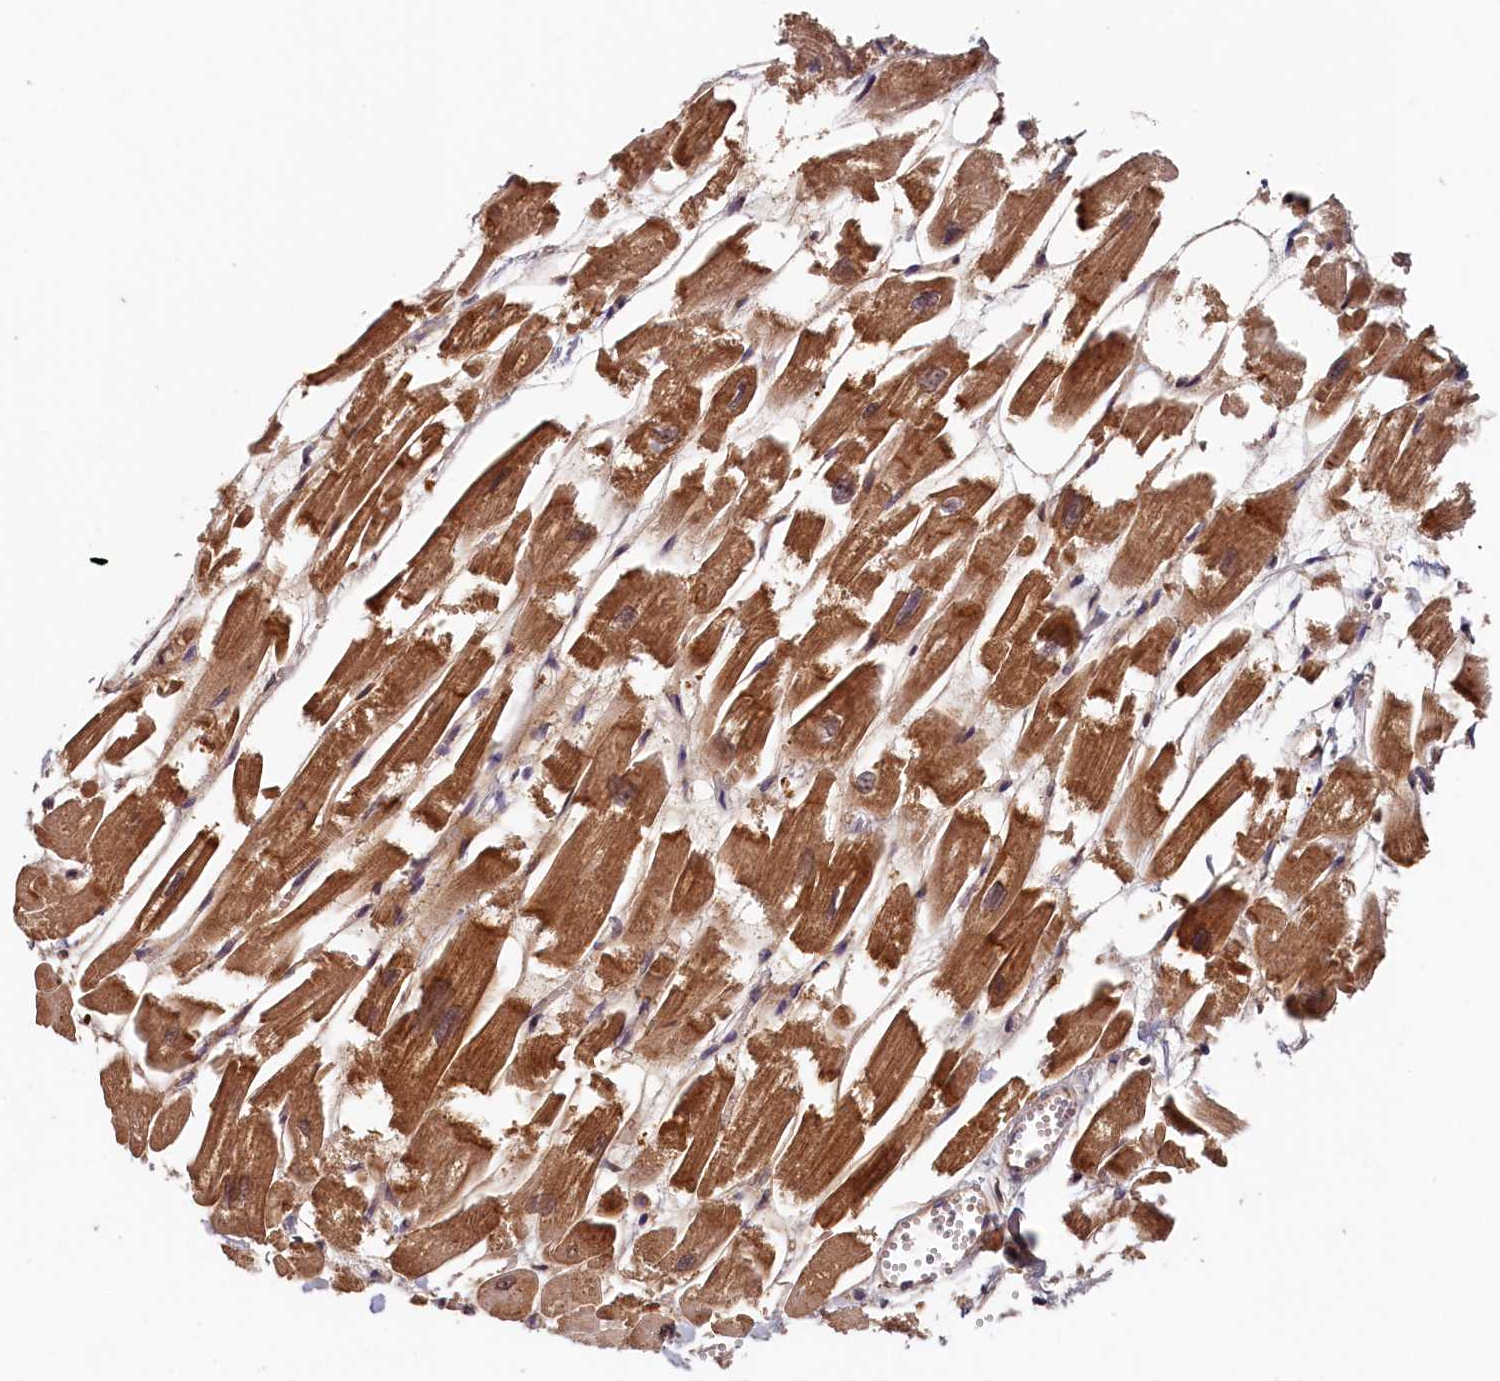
{"staining": {"intensity": "moderate", "quantity": ">75%", "location": "cytoplasmic/membranous"}, "tissue": "heart muscle", "cell_type": "Cardiomyocytes", "image_type": "normal", "snomed": [{"axis": "morphology", "description": "Normal tissue, NOS"}, {"axis": "topography", "description": "Heart"}], "caption": "A medium amount of moderate cytoplasmic/membranous staining is identified in about >75% of cardiomyocytes in normal heart muscle. (brown staining indicates protein expression, while blue staining denotes nuclei).", "gene": "NUBP2", "patient": {"sex": "male", "age": 54}}